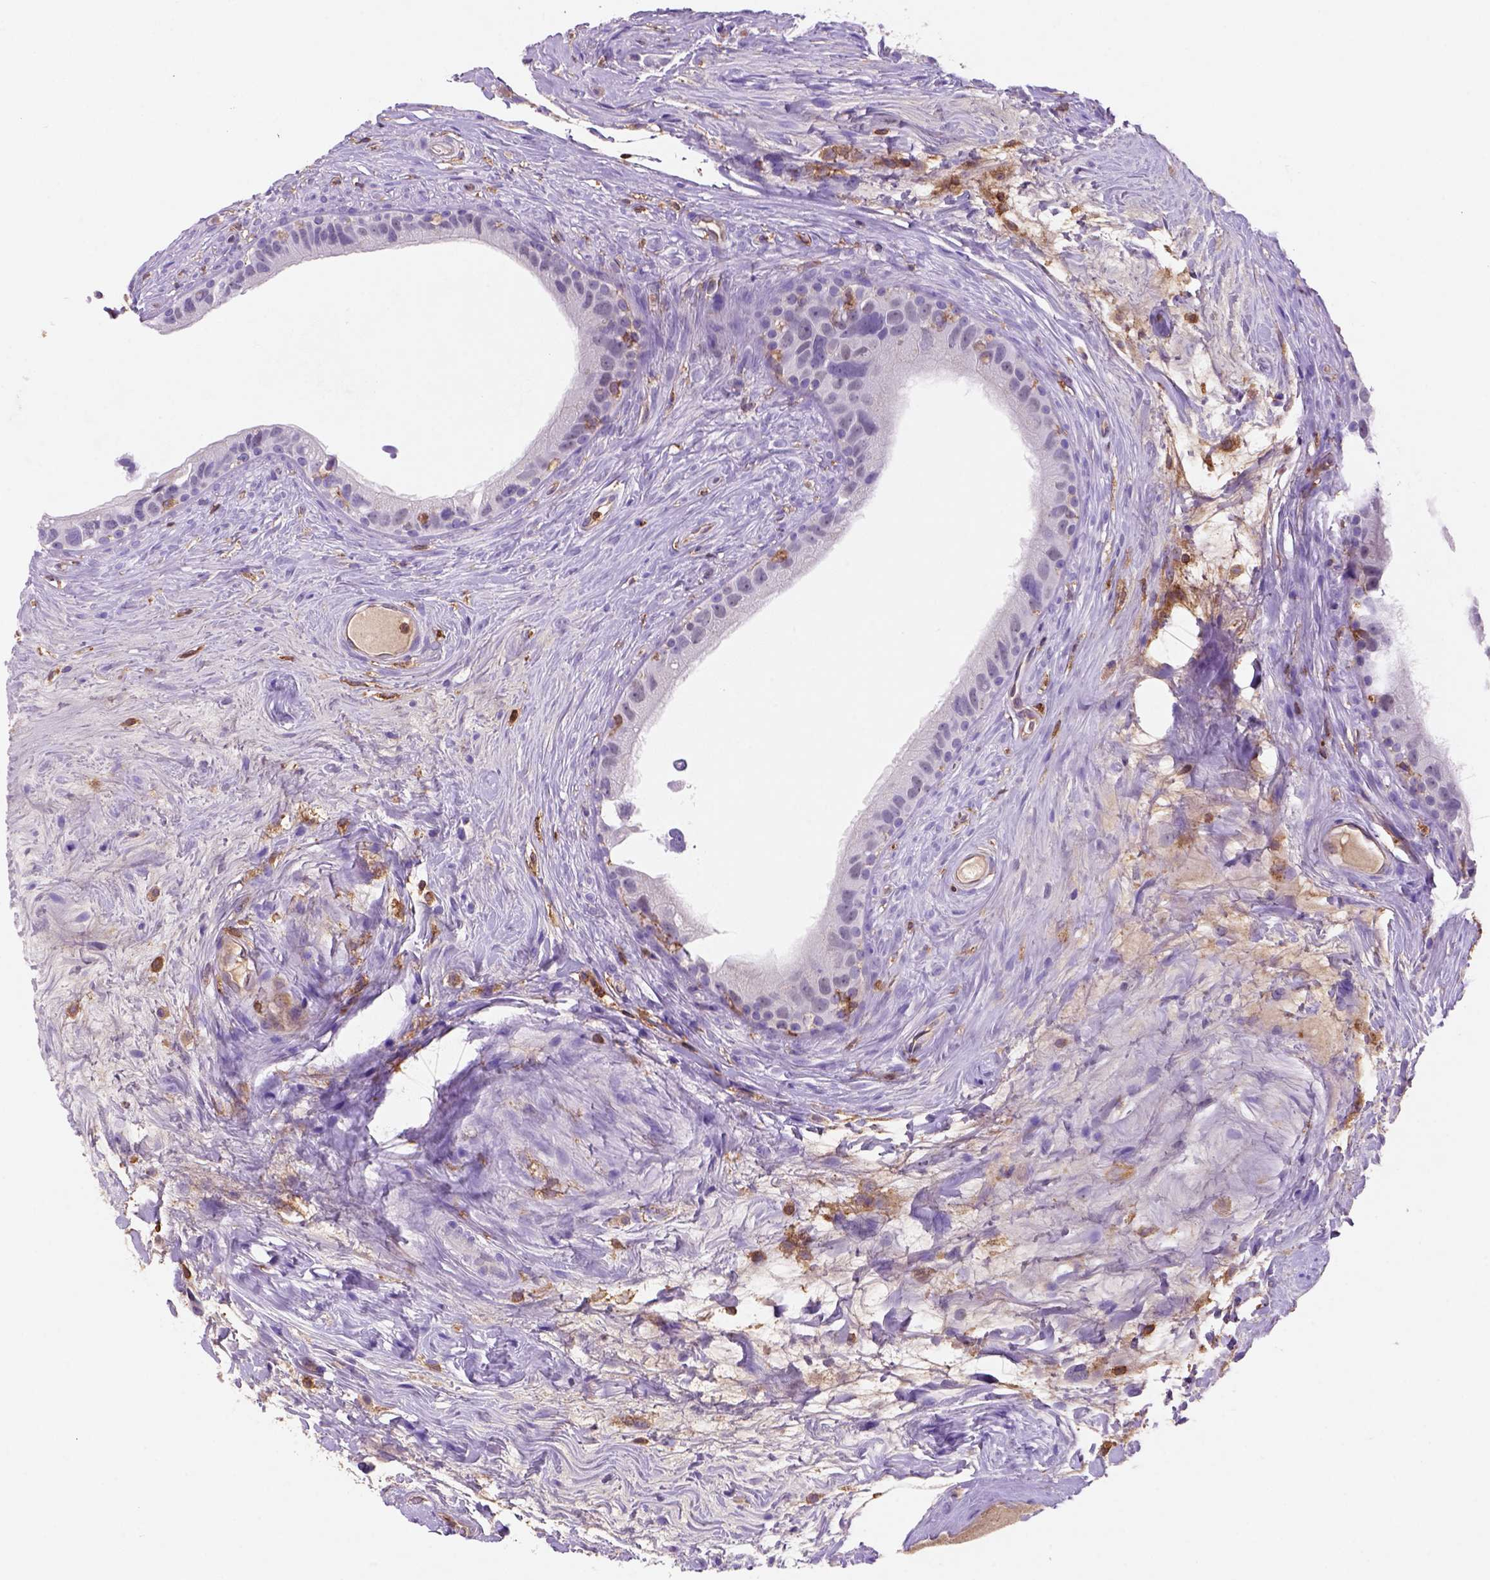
{"staining": {"intensity": "negative", "quantity": "none", "location": "none"}, "tissue": "epididymis", "cell_type": "Glandular cells", "image_type": "normal", "snomed": [{"axis": "morphology", "description": "Normal tissue, NOS"}, {"axis": "topography", "description": "Epididymis"}], "caption": "The photomicrograph demonstrates no staining of glandular cells in normal epididymis.", "gene": "INPP5D", "patient": {"sex": "male", "age": 59}}